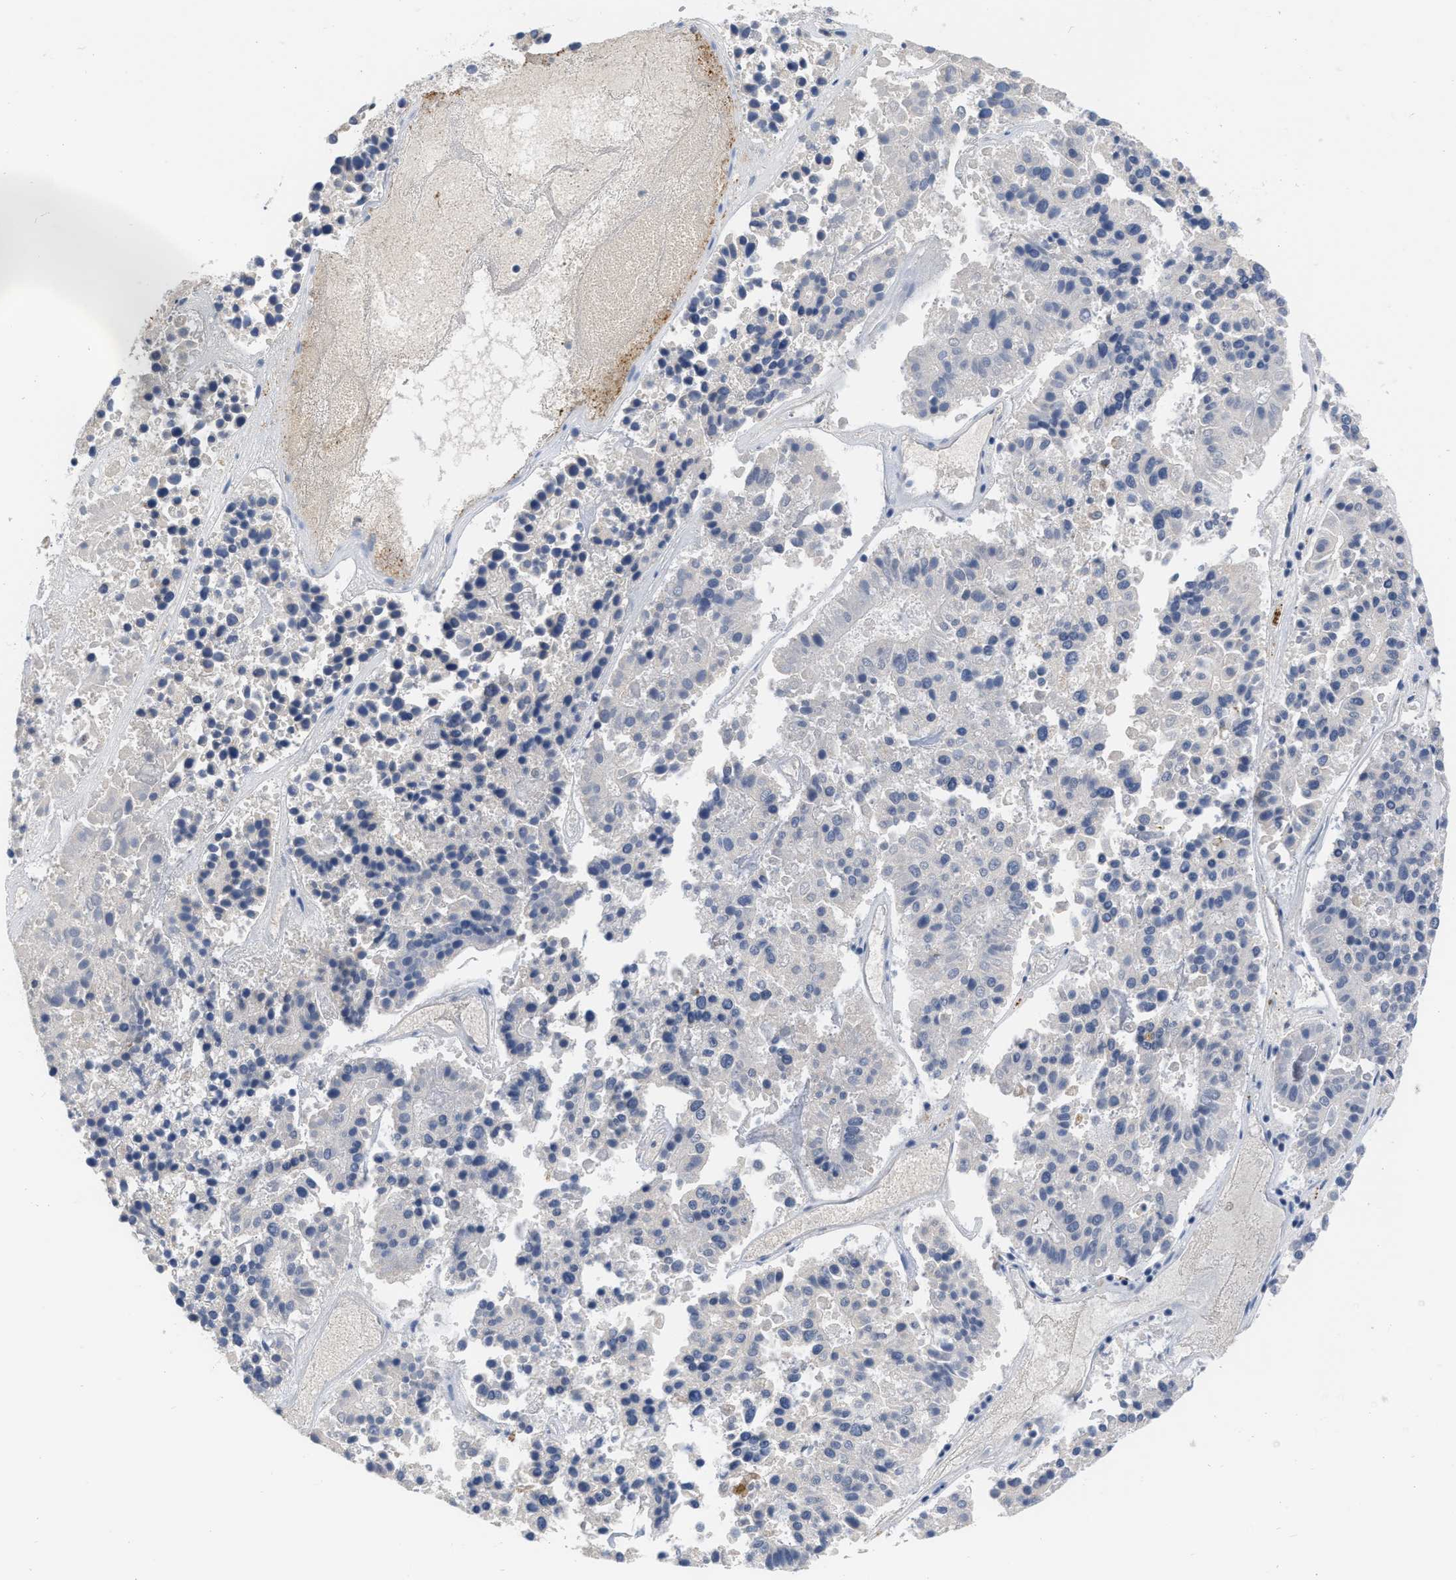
{"staining": {"intensity": "negative", "quantity": "none", "location": "none"}, "tissue": "pancreatic cancer", "cell_type": "Tumor cells", "image_type": "cancer", "snomed": [{"axis": "morphology", "description": "Adenocarcinoma, NOS"}, {"axis": "topography", "description": "Pancreas"}], "caption": "DAB immunohistochemical staining of human adenocarcinoma (pancreatic) demonstrates no significant staining in tumor cells. (DAB (3,3'-diaminobenzidine) immunohistochemistry (IHC) with hematoxylin counter stain).", "gene": "NAPEPLD", "patient": {"sex": "male", "age": 50}}